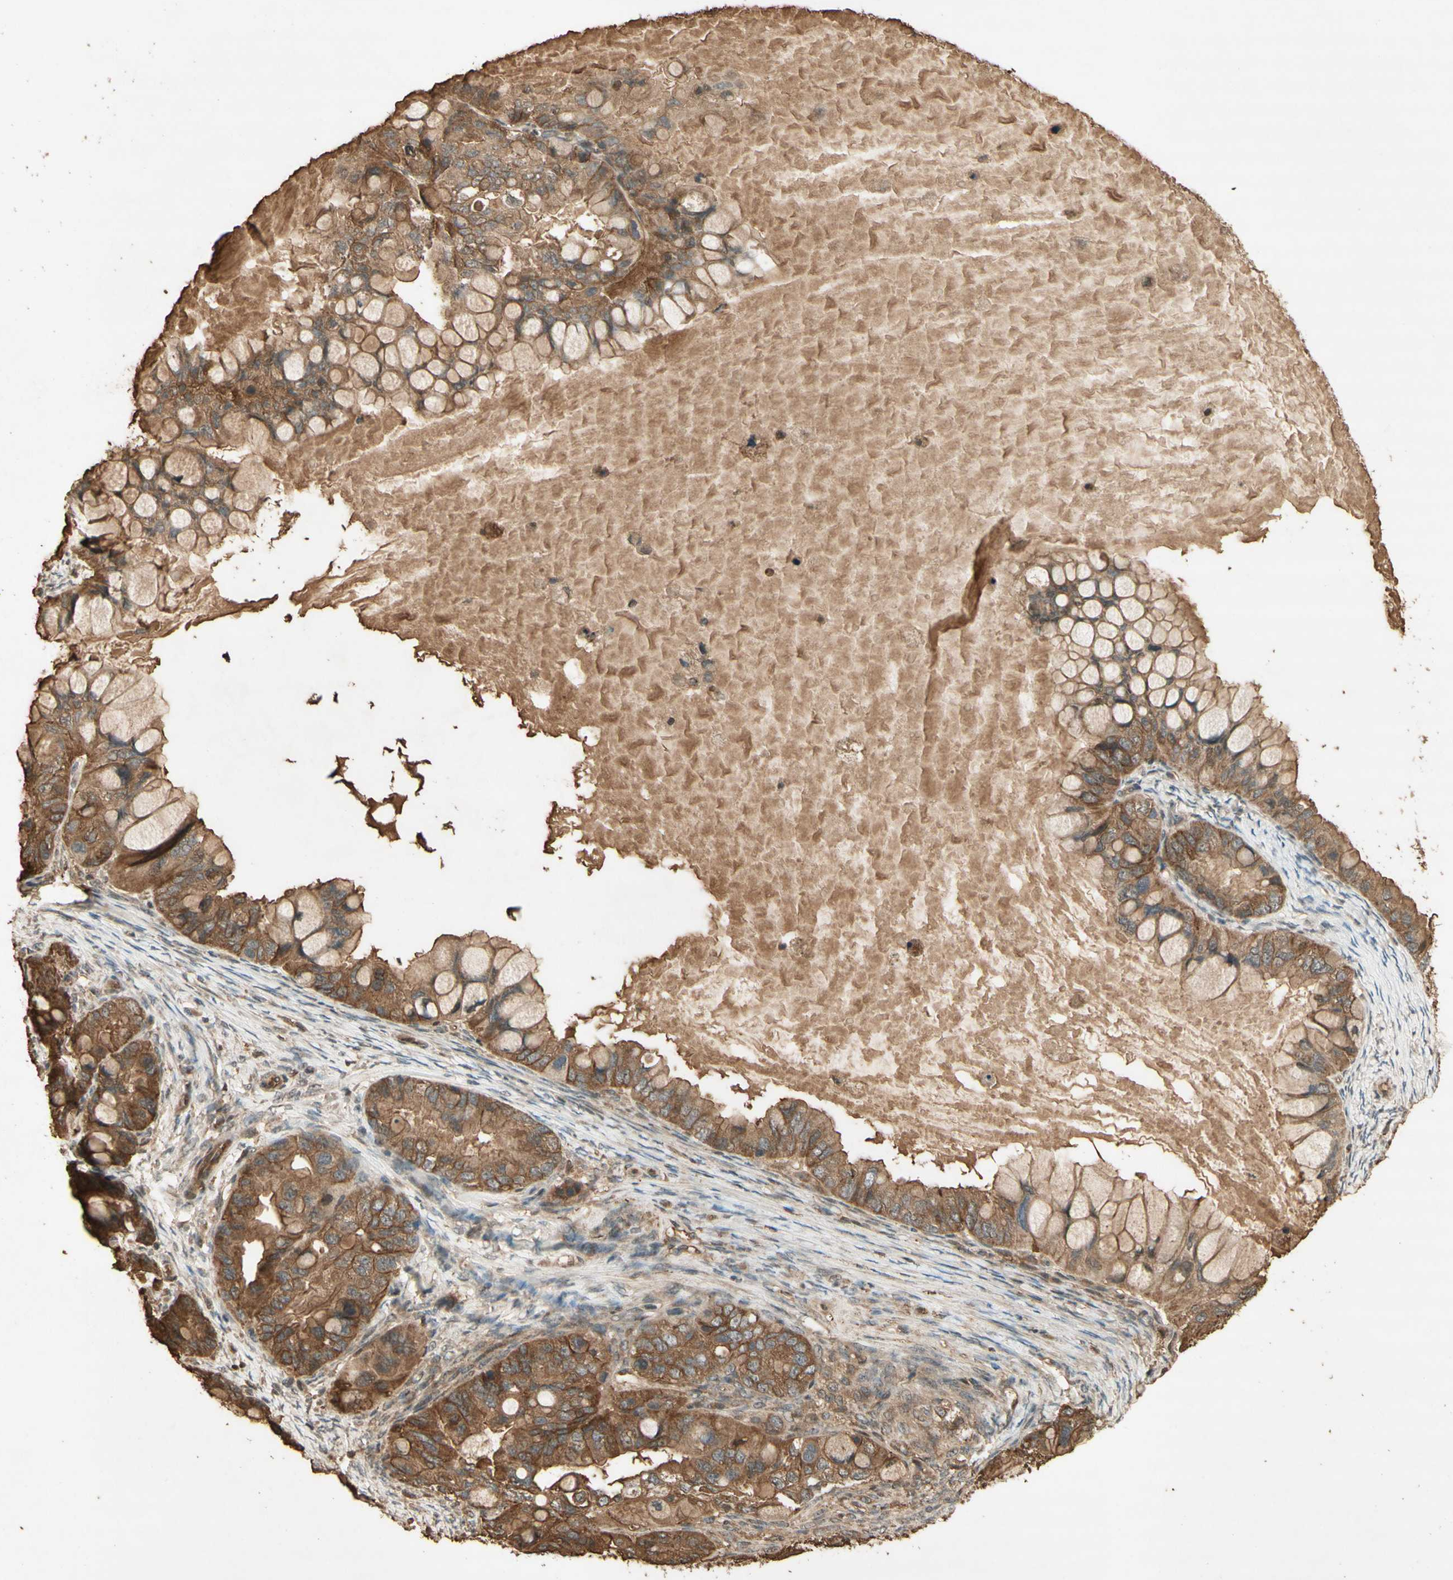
{"staining": {"intensity": "moderate", "quantity": ">75%", "location": "cytoplasmic/membranous"}, "tissue": "ovarian cancer", "cell_type": "Tumor cells", "image_type": "cancer", "snomed": [{"axis": "morphology", "description": "Cystadenocarcinoma, mucinous, NOS"}, {"axis": "topography", "description": "Ovary"}], "caption": "Moderate cytoplasmic/membranous protein positivity is present in approximately >75% of tumor cells in ovarian cancer (mucinous cystadenocarcinoma).", "gene": "SMAD9", "patient": {"sex": "female", "age": 80}}